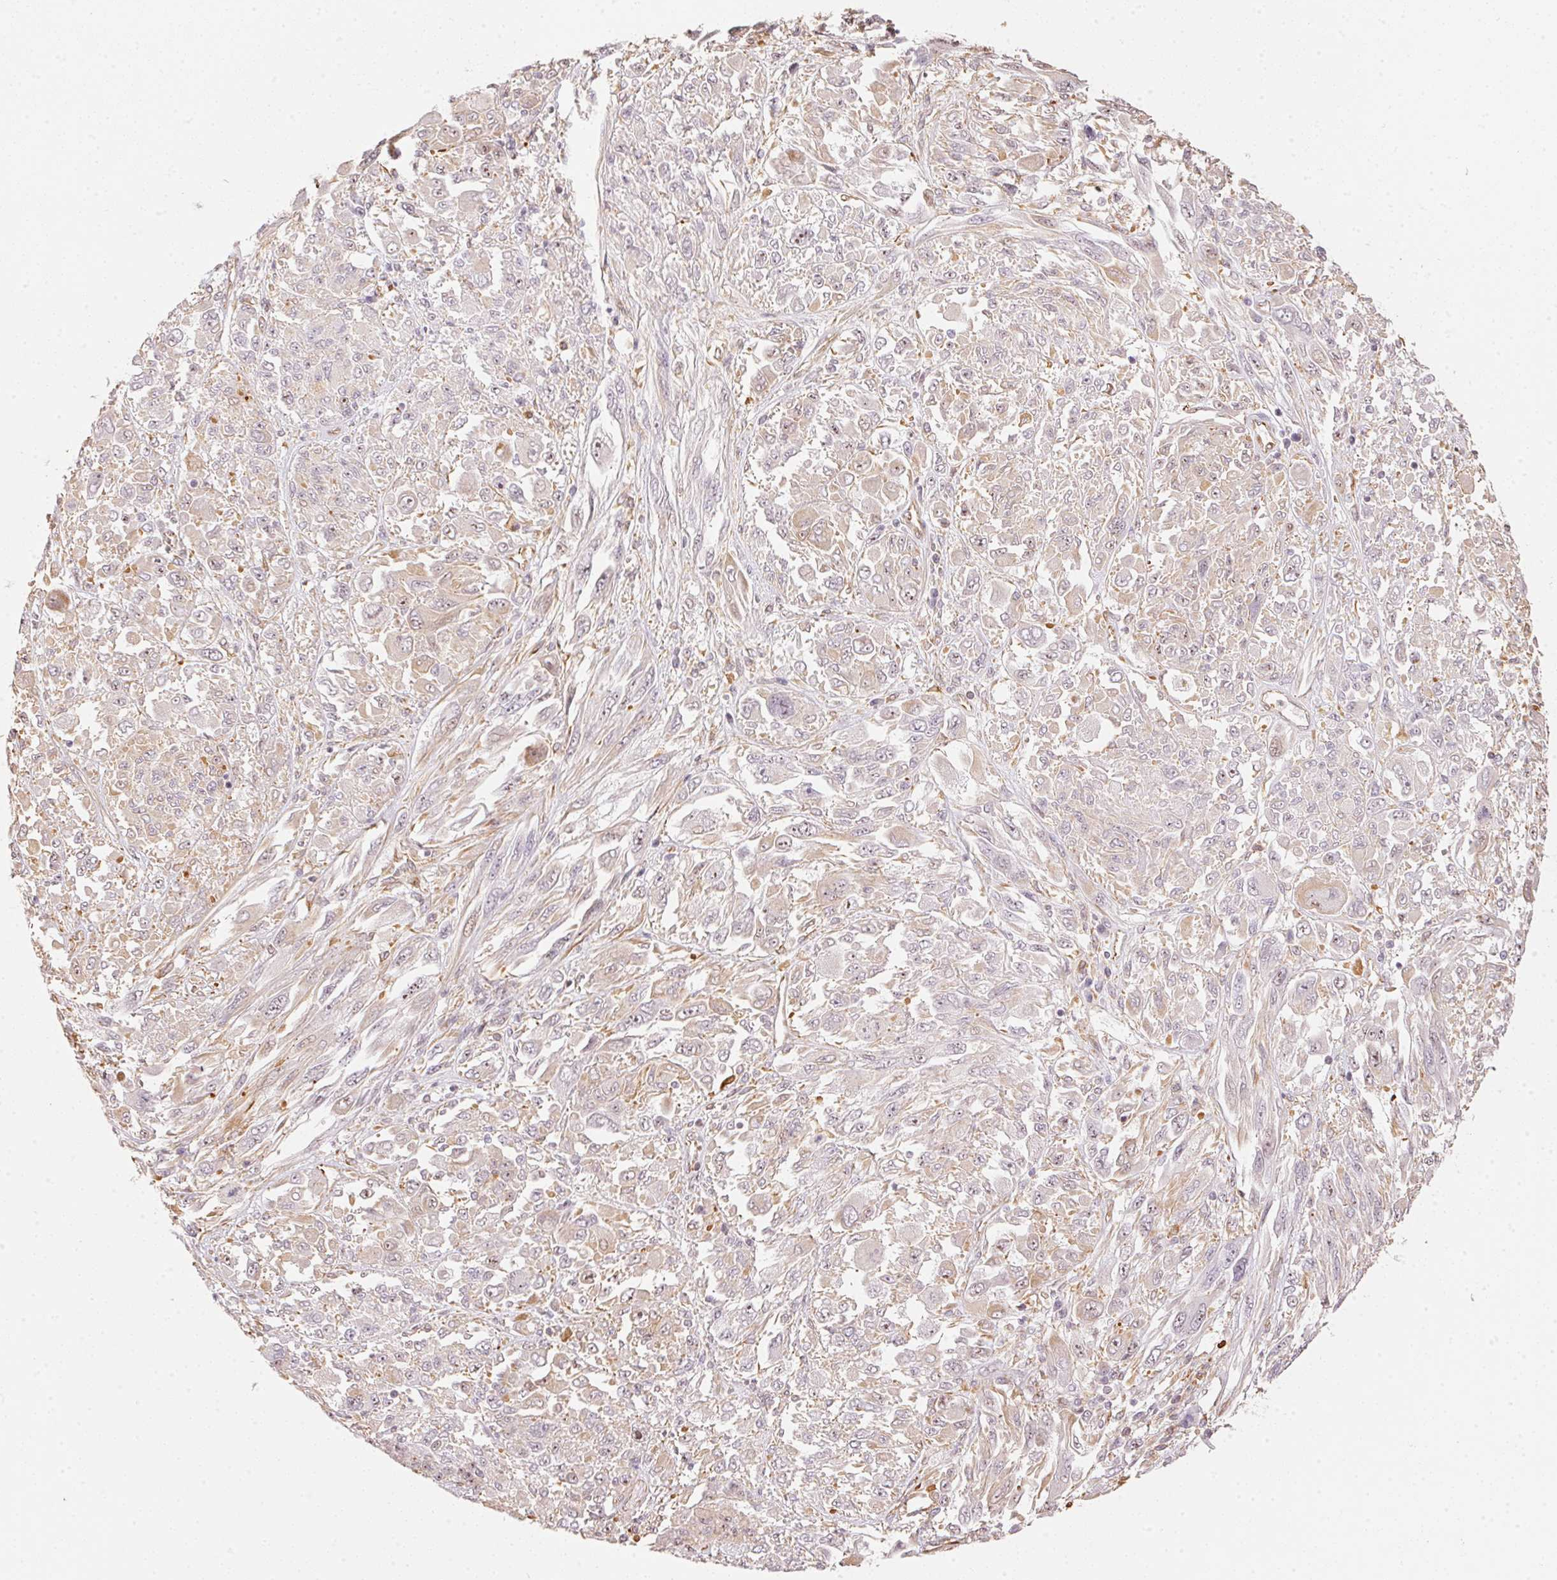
{"staining": {"intensity": "negative", "quantity": "none", "location": "none"}, "tissue": "melanoma", "cell_type": "Tumor cells", "image_type": "cancer", "snomed": [{"axis": "morphology", "description": "Malignant melanoma, NOS"}, {"axis": "topography", "description": "Skin"}], "caption": "Tumor cells show no significant positivity in melanoma.", "gene": "FOXR2", "patient": {"sex": "female", "age": 91}}